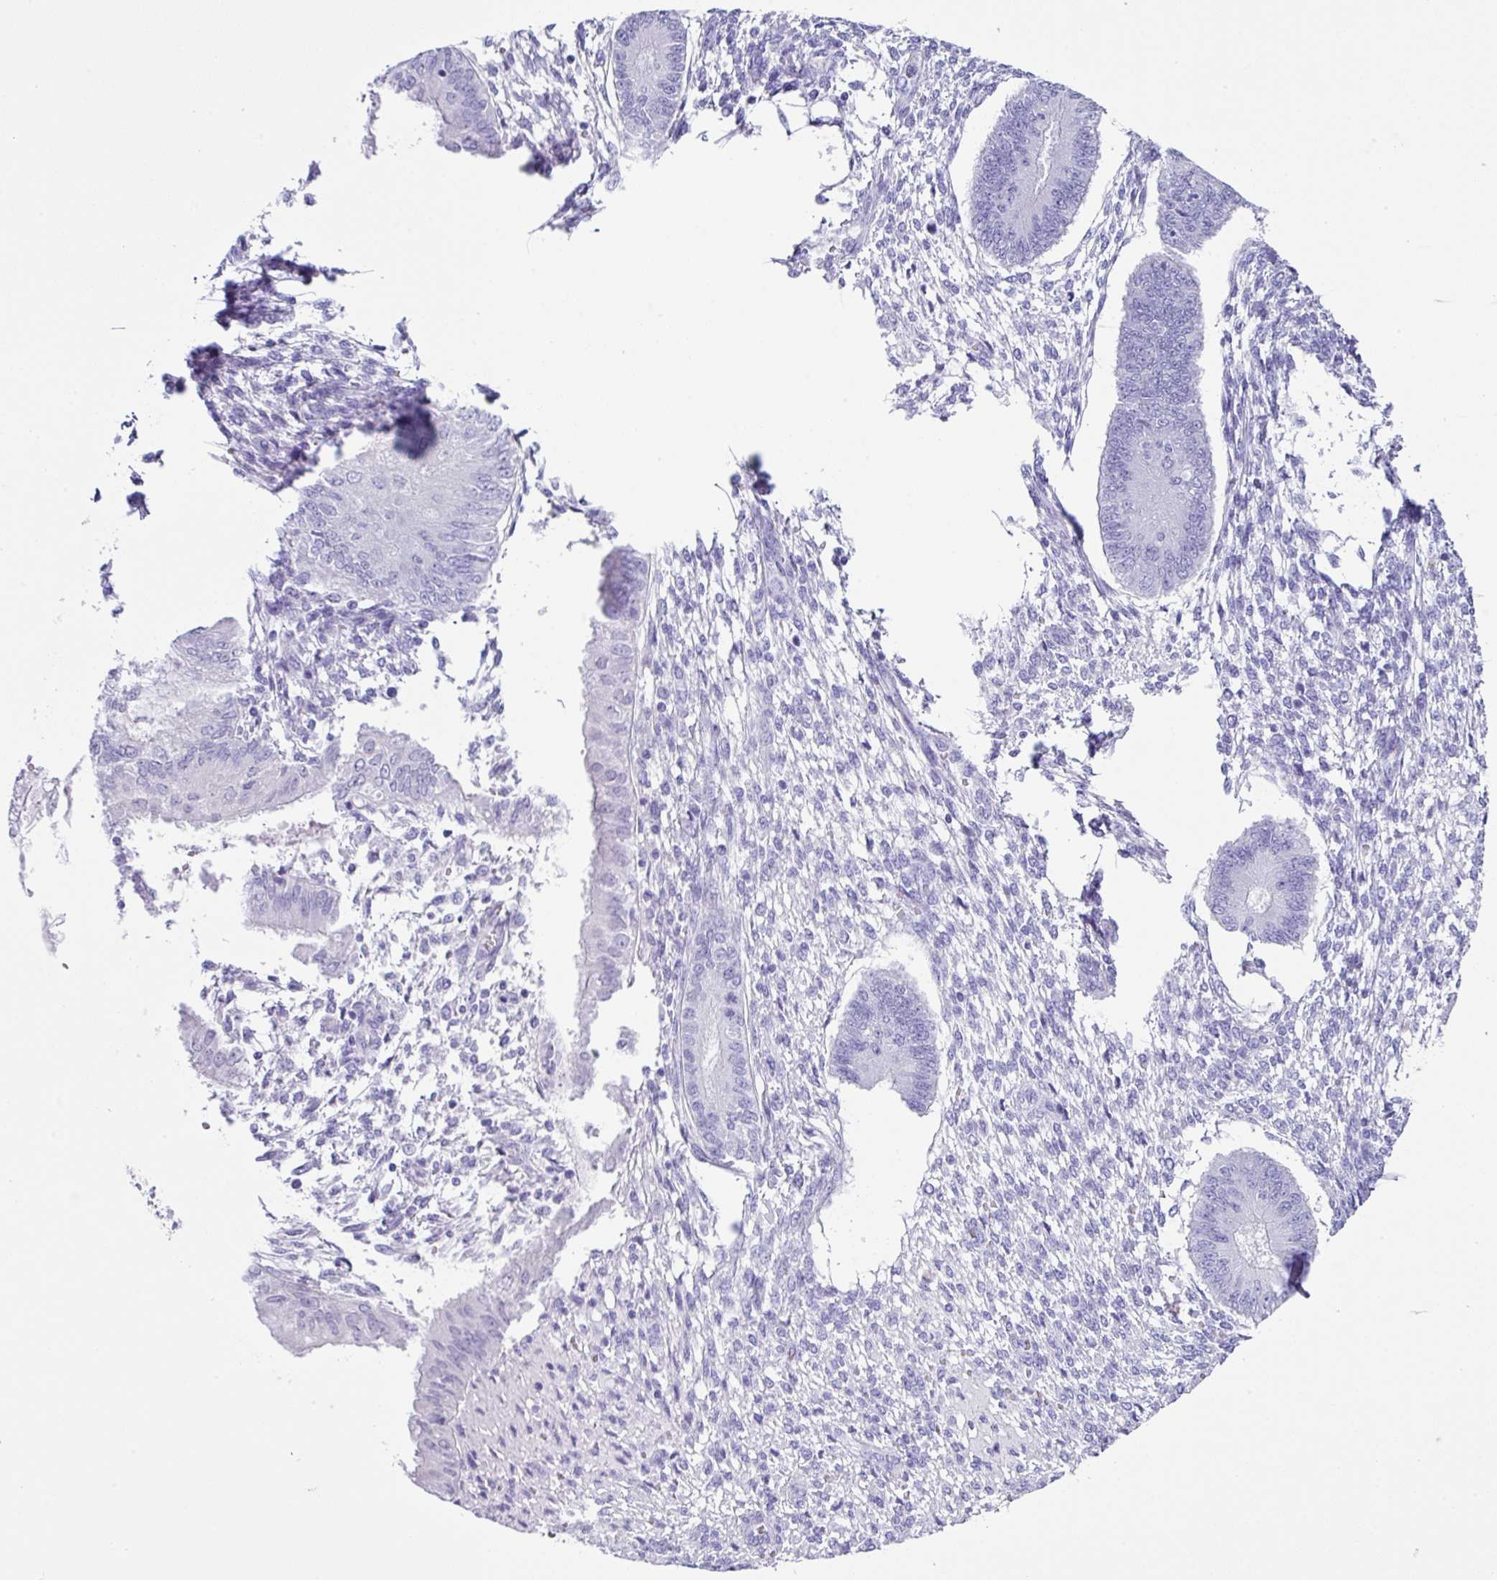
{"staining": {"intensity": "negative", "quantity": "none", "location": "none"}, "tissue": "endometrium", "cell_type": "Cells in endometrial stroma", "image_type": "normal", "snomed": [{"axis": "morphology", "description": "Normal tissue, NOS"}, {"axis": "topography", "description": "Endometrium"}], "caption": "This is an immunohistochemistry photomicrograph of unremarkable endometrium. There is no positivity in cells in endometrial stroma.", "gene": "ZG16", "patient": {"sex": "female", "age": 49}}